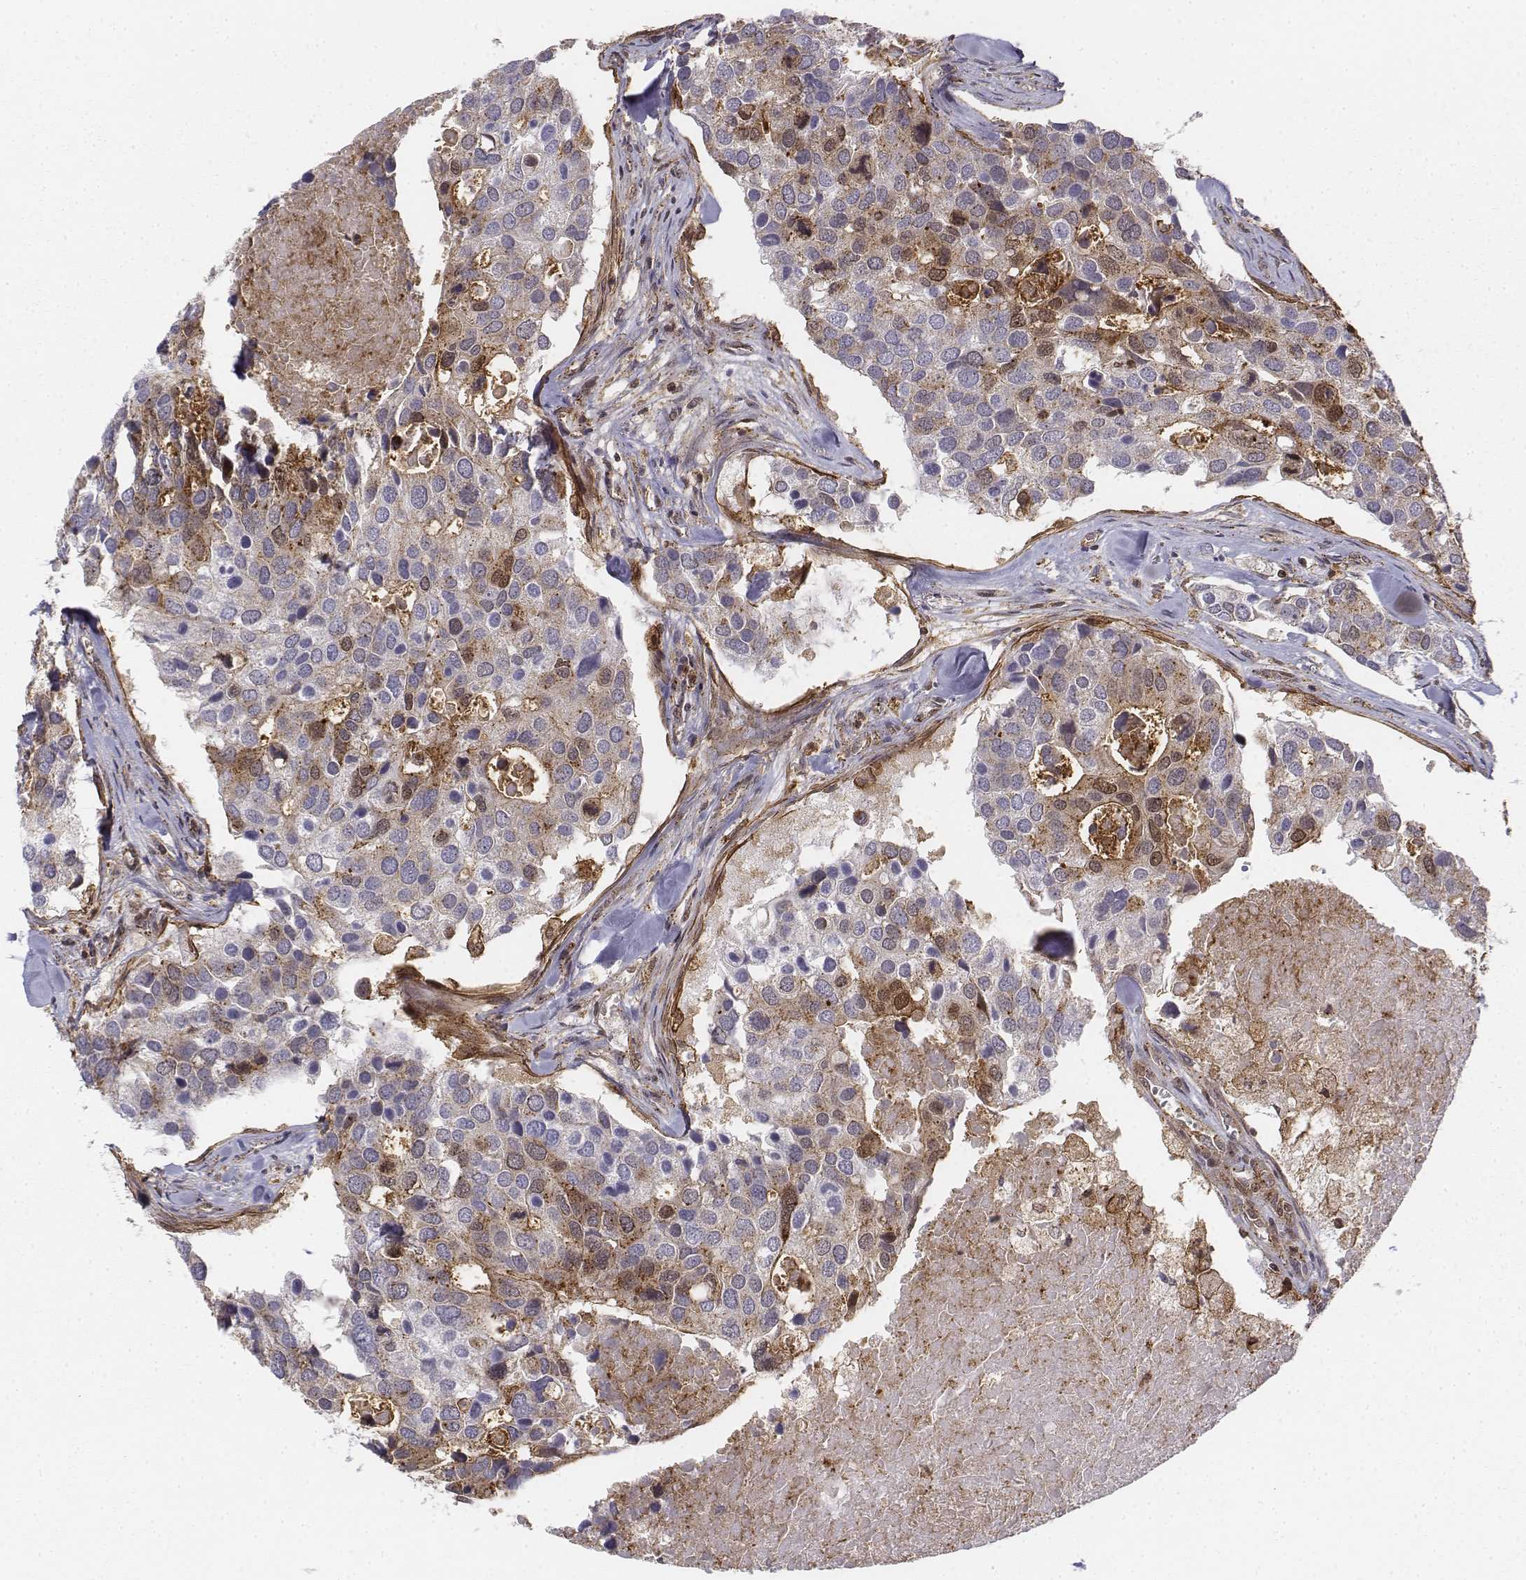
{"staining": {"intensity": "moderate", "quantity": "<25%", "location": "cytoplasmic/membranous"}, "tissue": "breast cancer", "cell_type": "Tumor cells", "image_type": "cancer", "snomed": [{"axis": "morphology", "description": "Duct carcinoma"}, {"axis": "topography", "description": "Breast"}], "caption": "This micrograph demonstrates breast invasive ductal carcinoma stained with immunohistochemistry (IHC) to label a protein in brown. The cytoplasmic/membranous of tumor cells show moderate positivity for the protein. Nuclei are counter-stained blue.", "gene": "ZFYVE19", "patient": {"sex": "female", "age": 83}}